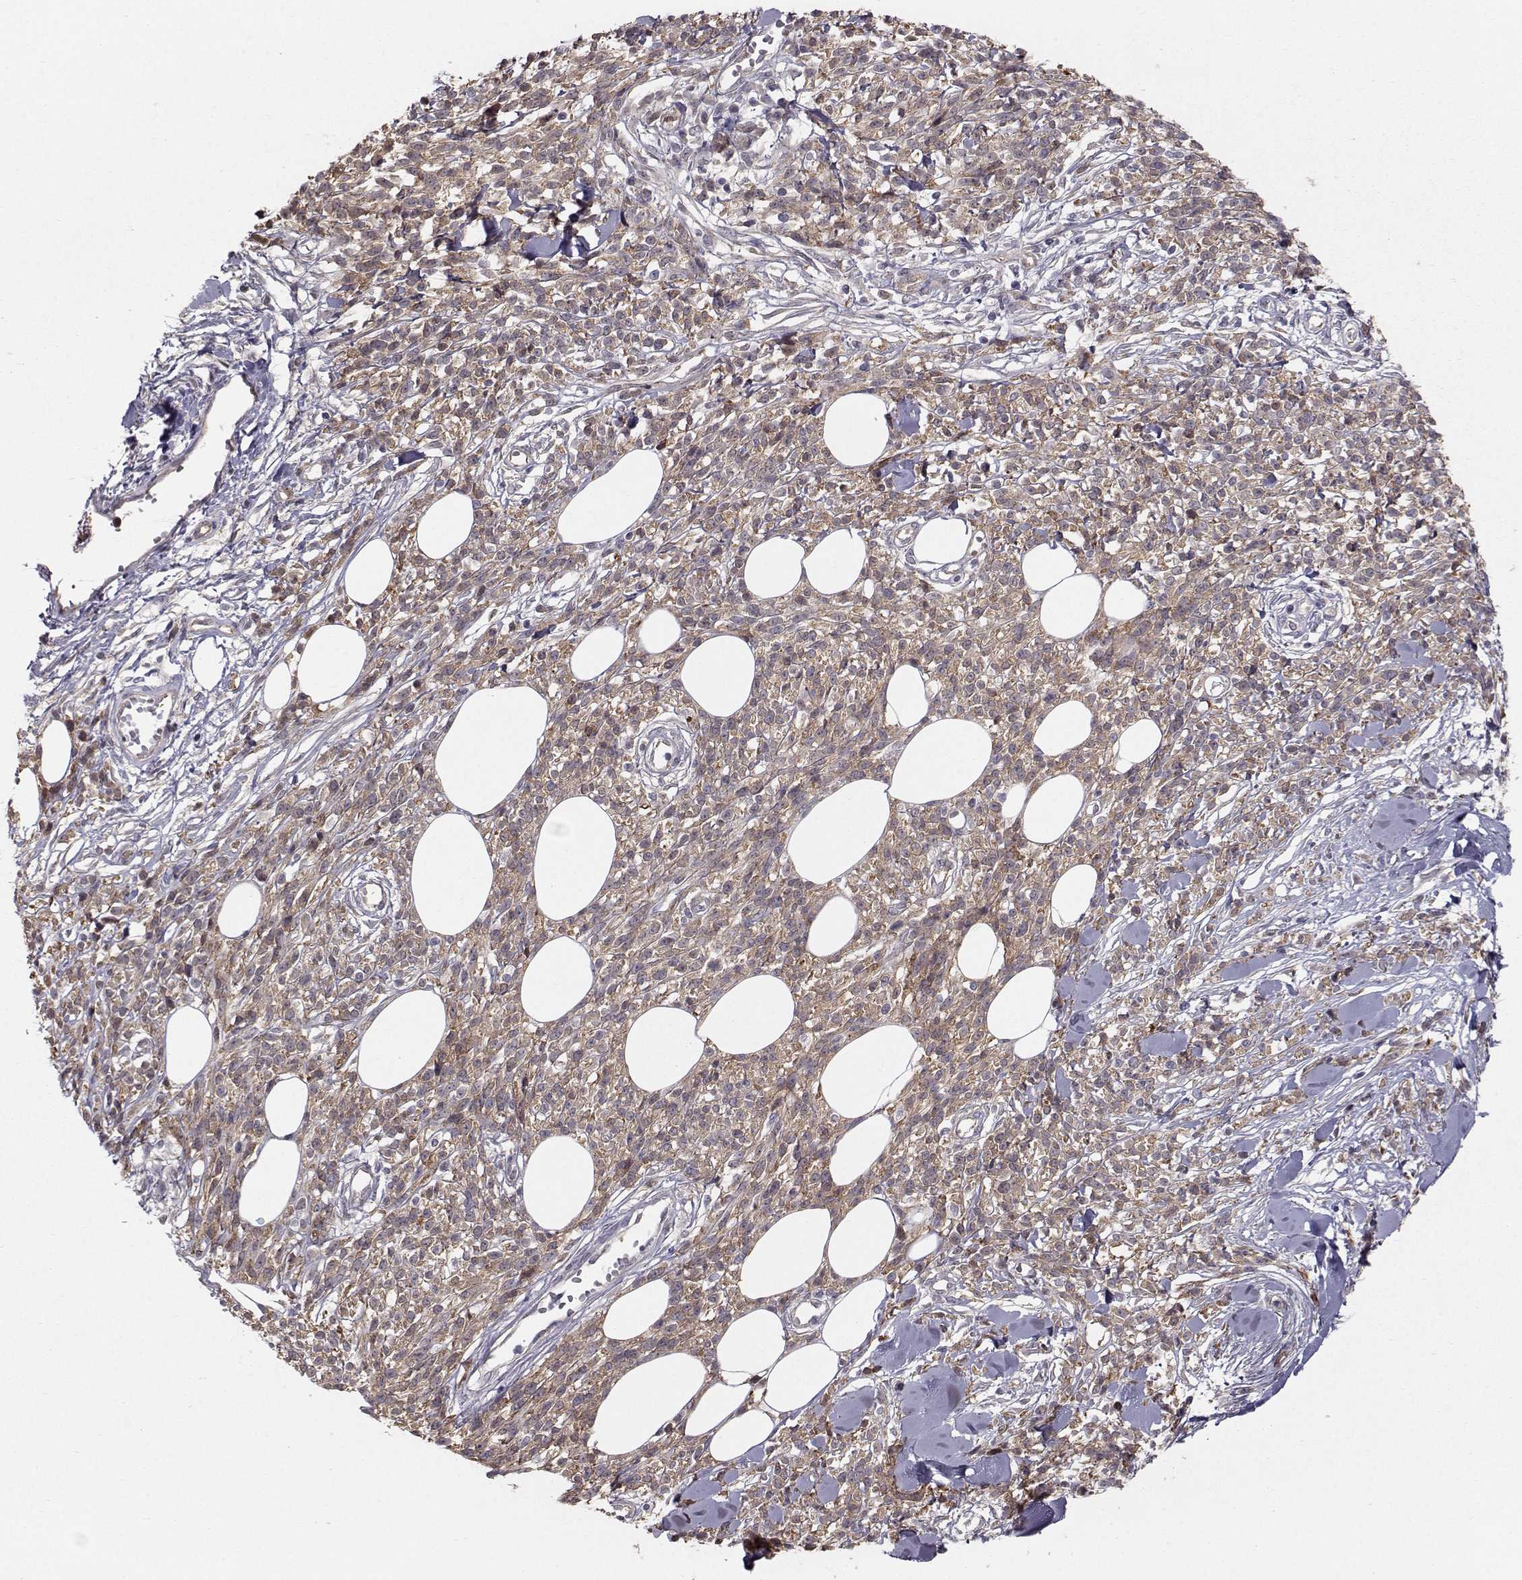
{"staining": {"intensity": "weak", "quantity": ">75%", "location": "cytoplasmic/membranous"}, "tissue": "melanoma", "cell_type": "Tumor cells", "image_type": "cancer", "snomed": [{"axis": "morphology", "description": "Malignant melanoma, NOS"}, {"axis": "topography", "description": "Skin"}, {"axis": "topography", "description": "Skin of trunk"}], "caption": "Protein staining of malignant melanoma tissue exhibits weak cytoplasmic/membranous staining in about >75% of tumor cells.", "gene": "HSP90AB1", "patient": {"sex": "male", "age": 74}}